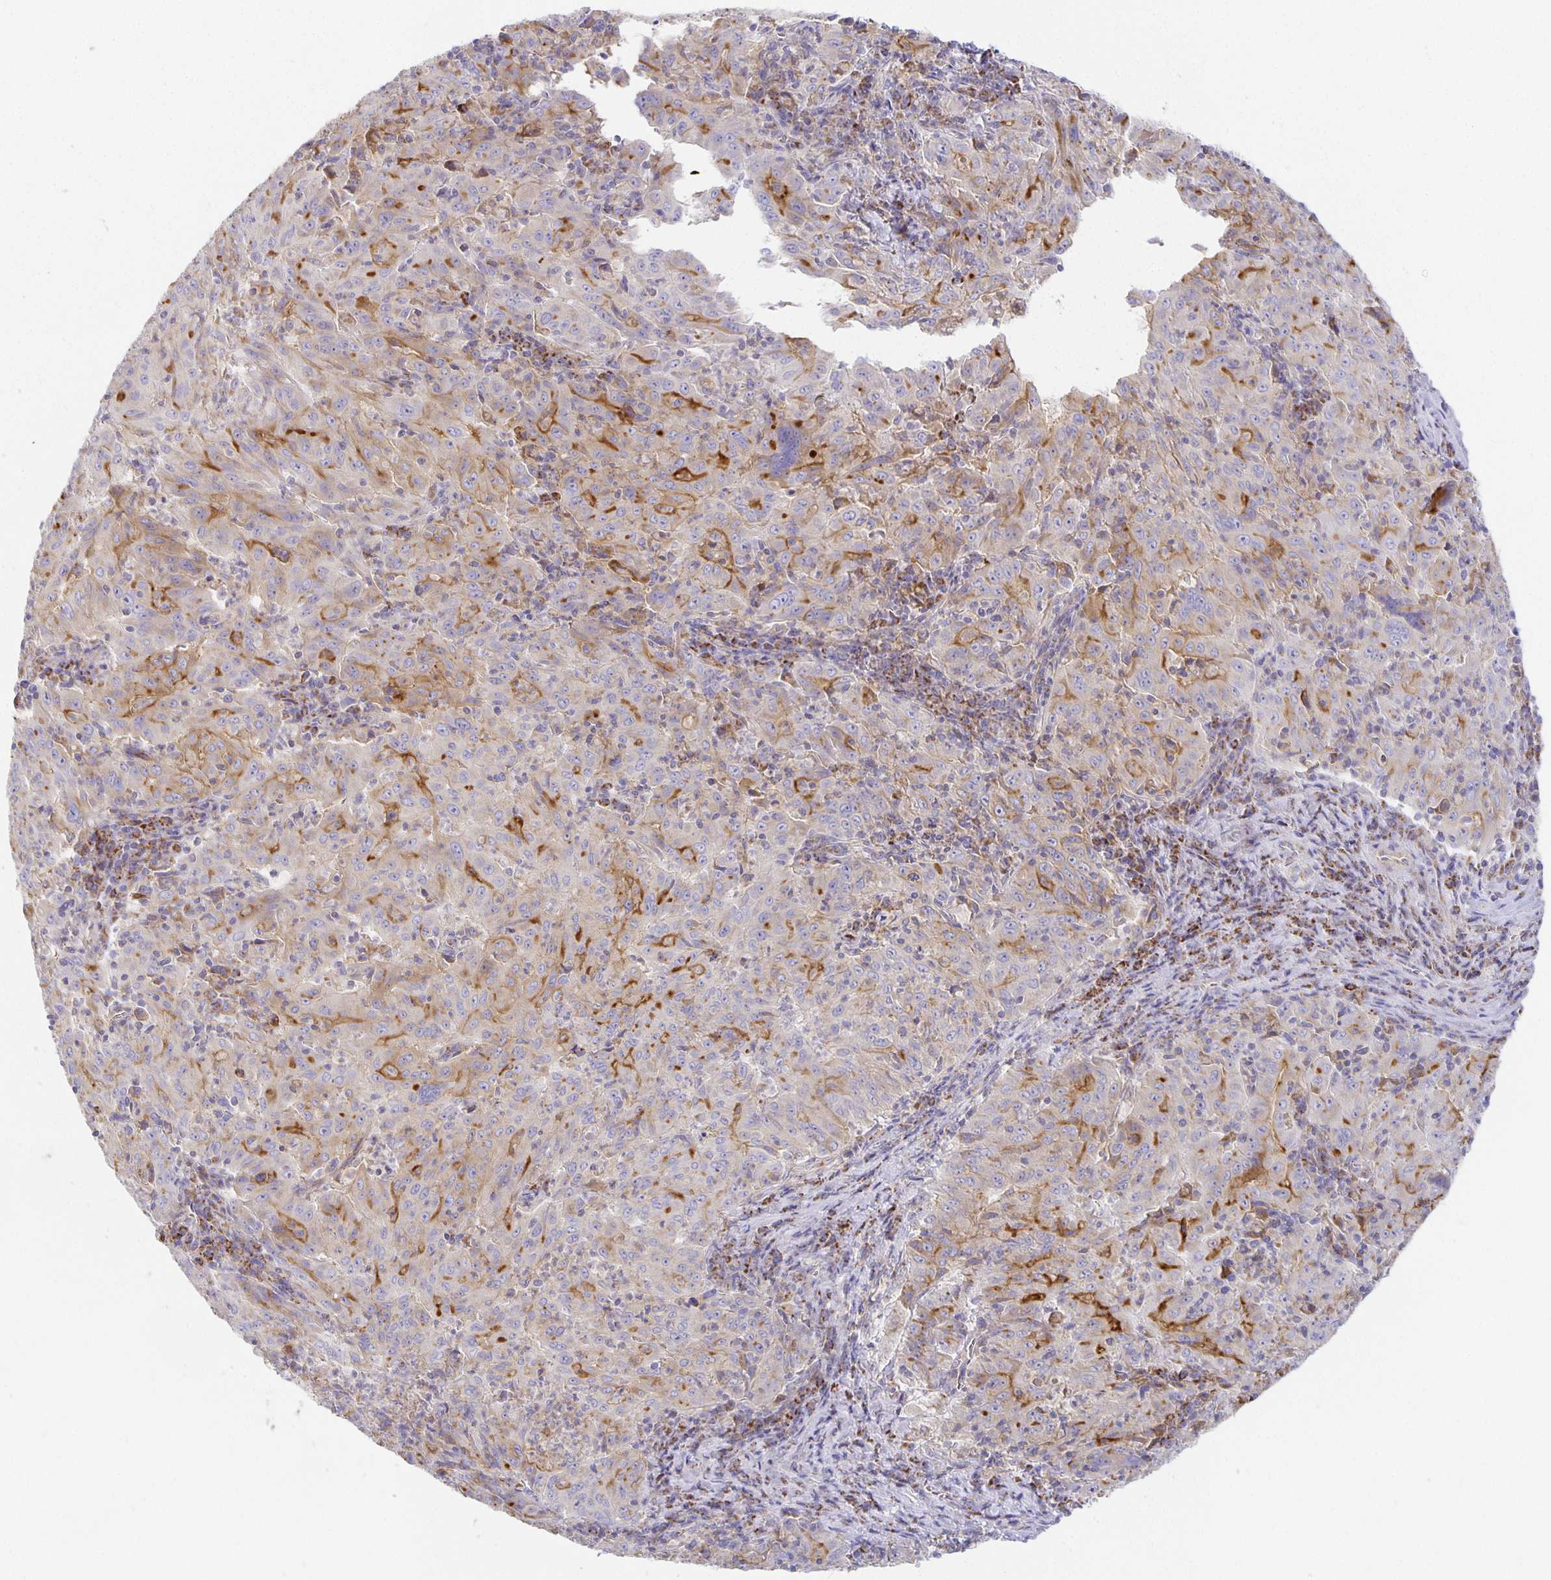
{"staining": {"intensity": "moderate", "quantity": "25%-75%", "location": "cytoplasmic/membranous"}, "tissue": "pancreatic cancer", "cell_type": "Tumor cells", "image_type": "cancer", "snomed": [{"axis": "morphology", "description": "Adenocarcinoma, NOS"}, {"axis": "topography", "description": "Pancreas"}], "caption": "Protein staining of pancreatic cancer tissue displays moderate cytoplasmic/membranous positivity in approximately 25%-75% of tumor cells.", "gene": "FLRT3", "patient": {"sex": "male", "age": 63}}